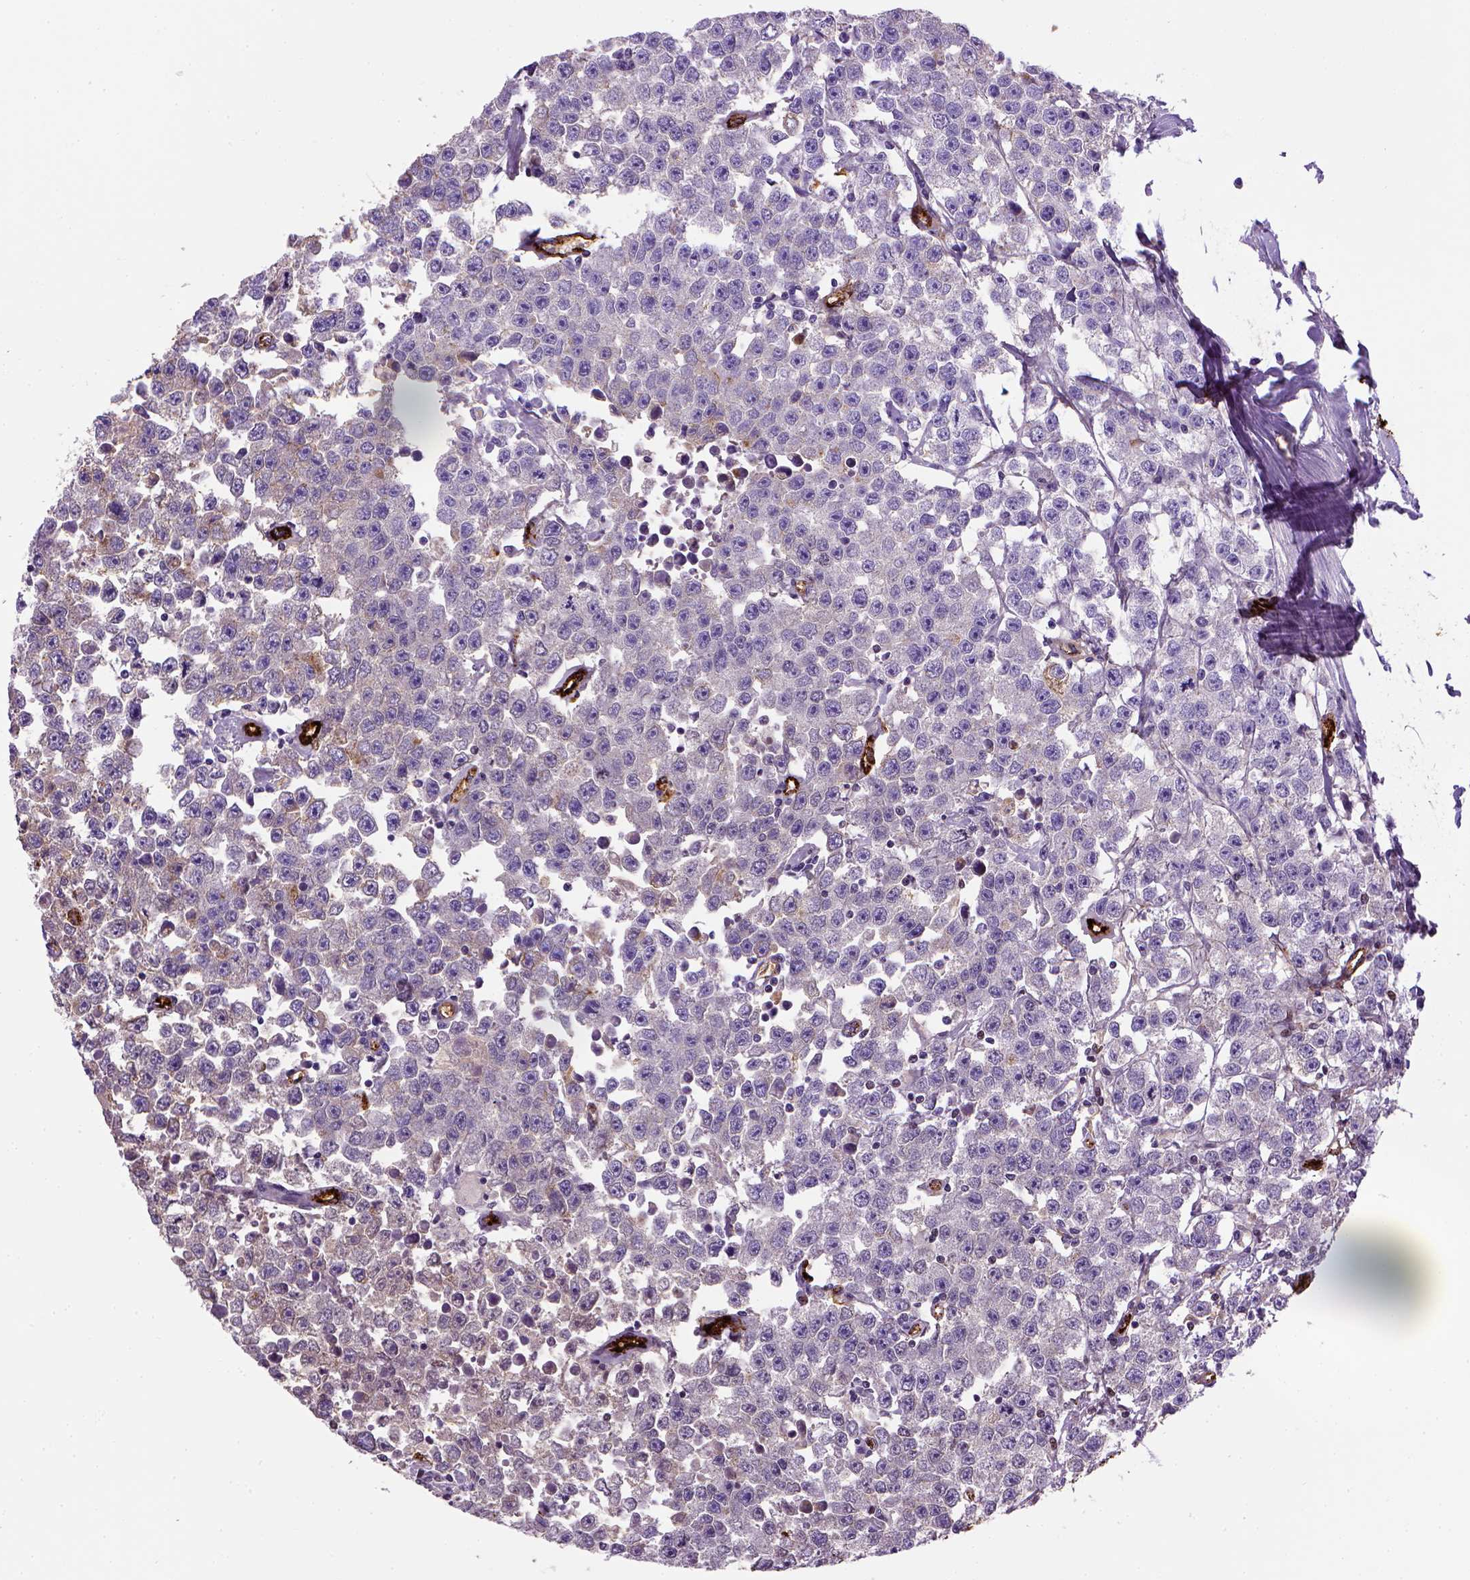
{"staining": {"intensity": "negative", "quantity": "none", "location": "none"}, "tissue": "testis cancer", "cell_type": "Tumor cells", "image_type": "cancer", "snomed": [{"axis": "morphology", "description": "Seminoma, NOS"}, {"axis": "topography", "description": "Testis"}], "caption": "There is no significant positivity in tumor cells of testis cancer.", "gene": "VWF", "patient": {"sex": "male", "age": 52}}